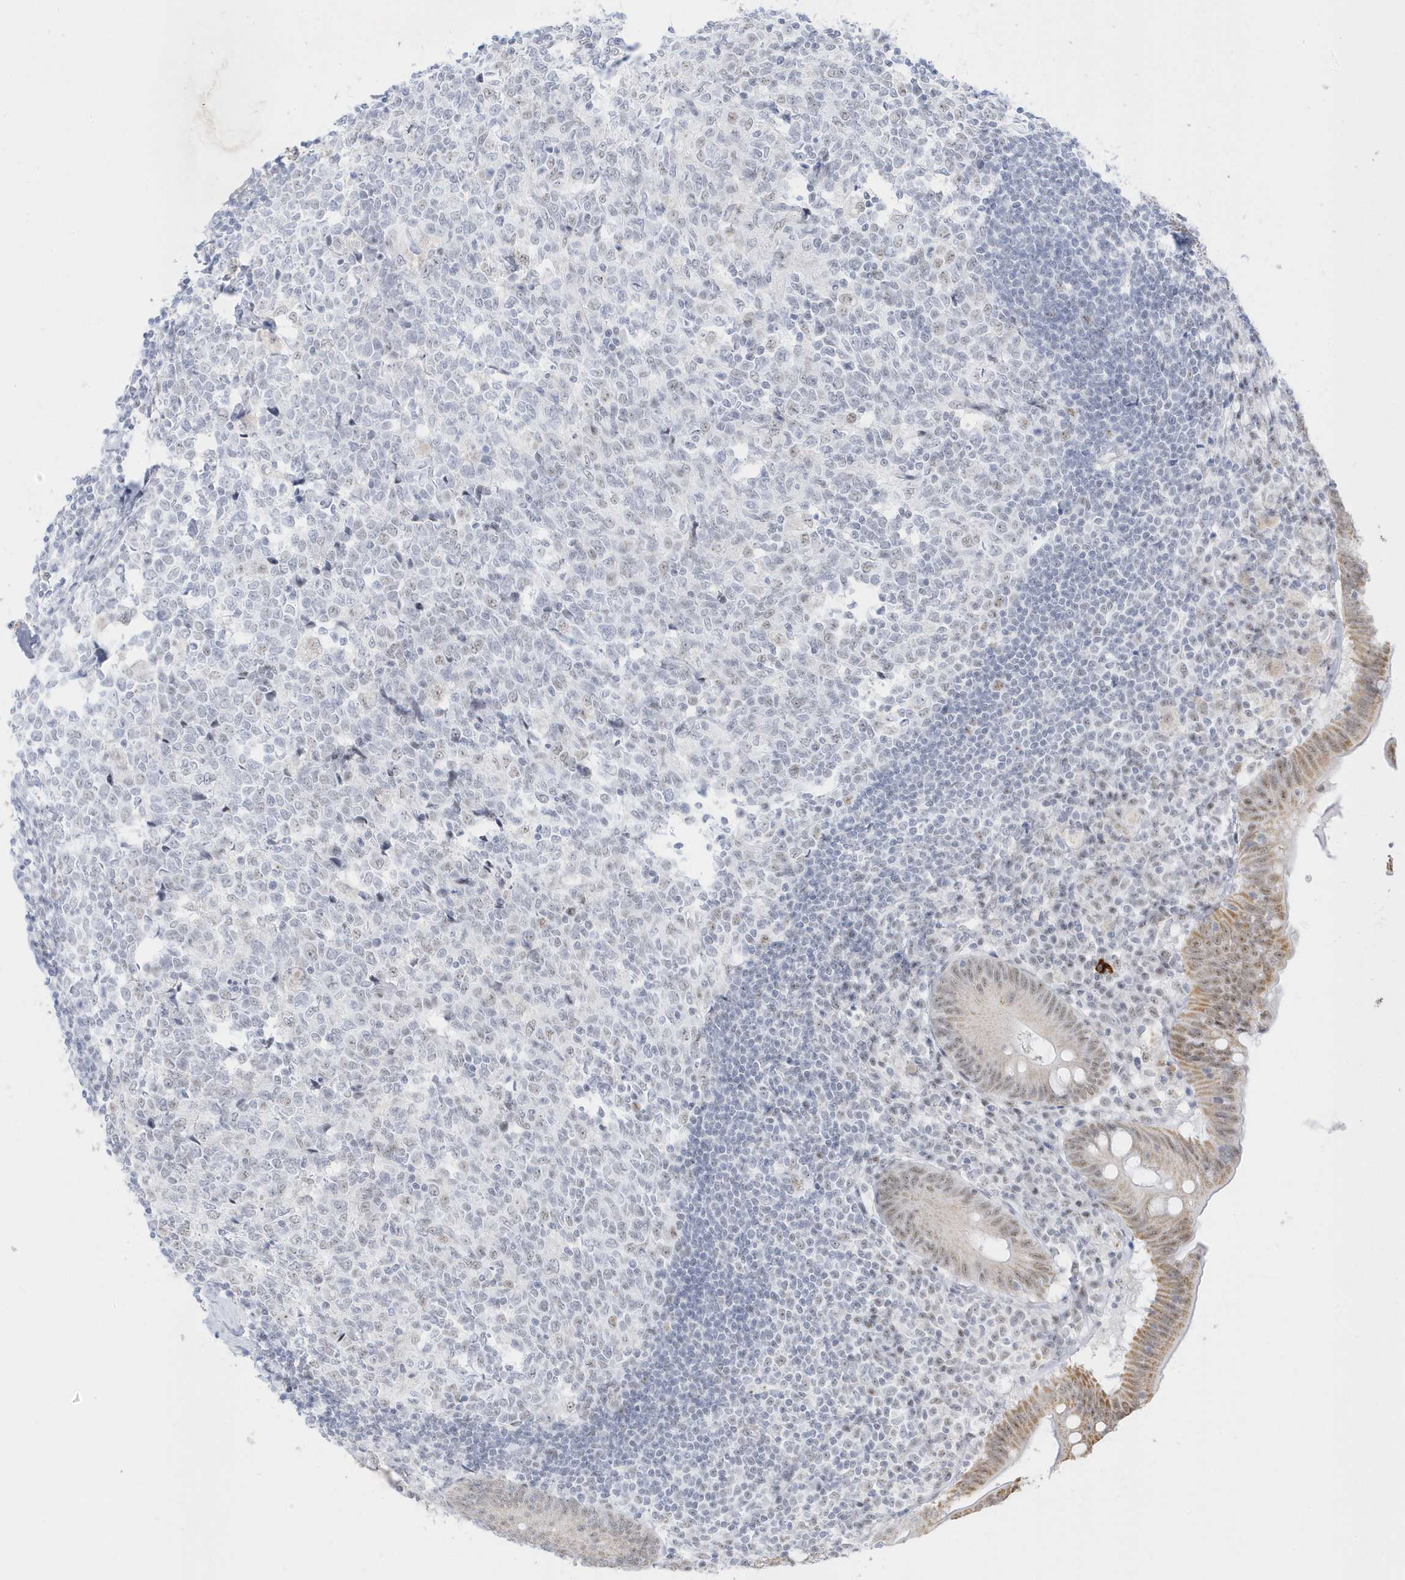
{"staining": {"intensity": "moderate", "quantity": "25%-75%", "location": "cytoplasmic/membranous,nuclear"}, "tissue": "appendix", "cell_type": "Glandular cells", "image_type": "normal", "snomed": [{"axis": "morphology", "description": "Normal tissue, NOS"}, {"axis": "topography", "description": "Appendix"}], "caption": "The histopathology image reveals staining of benign appendix, revealing moderate cytoplasmic/membranous,nuclear protein staining (brown color) within glandular cells. (Brightfield microscopy of DAB IHC at high magnification).", "gene": "PLEKHN1", "patient": {"sex": "female", "age": 54}}